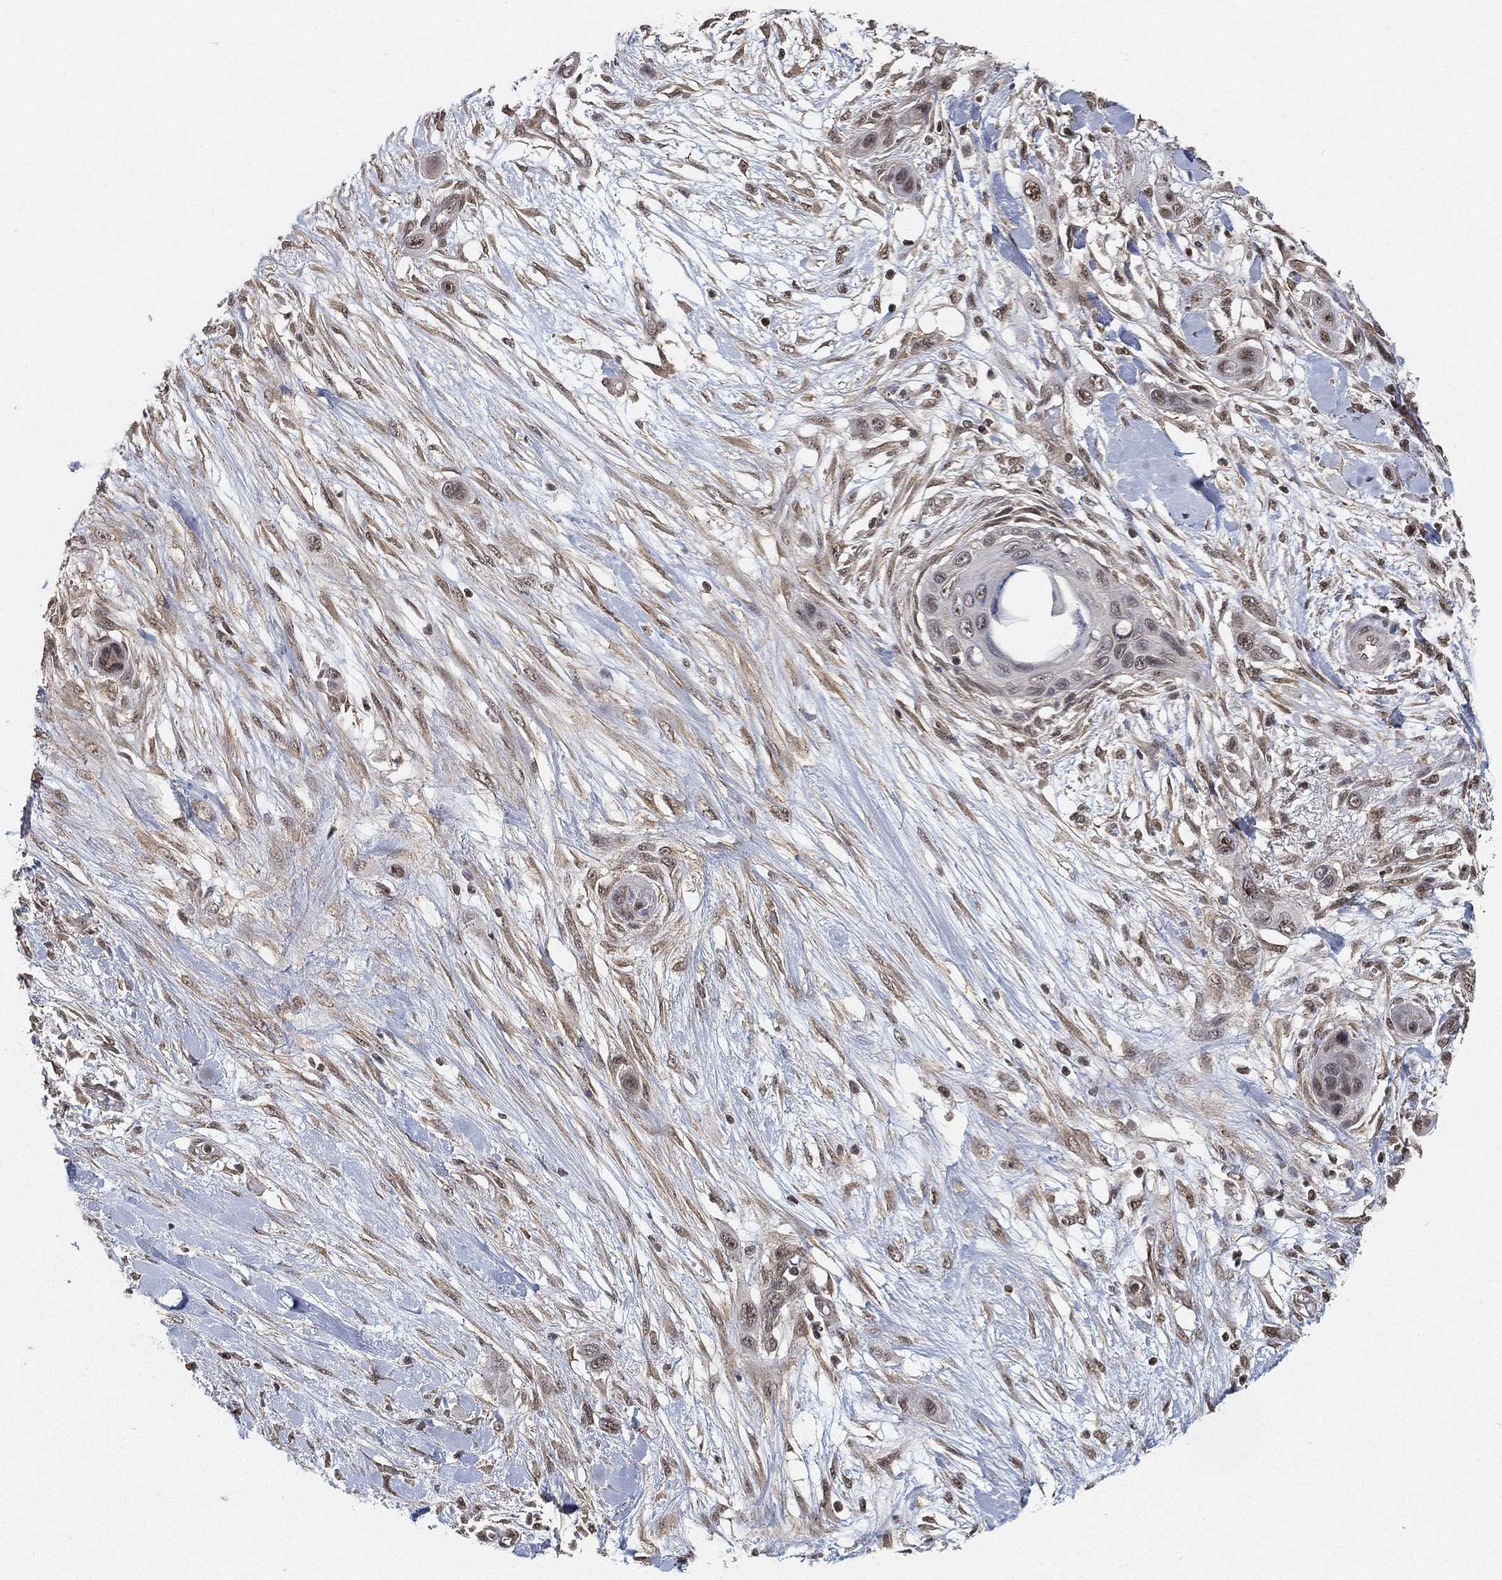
{"staining": {"intensity": "moderate", "quantity": "25%-75%", "location": "nuclear"}, "tissue": "skin cancer", "cell_type": "Tumor cells", "image_type": "cancer", "snomed": [{"axis": "morphology", "description": "Squamous cell carcinoma, NOS"}, {"axis": "topography", "description": "Skin"}], "caption": "Immunohistochemistry (IHC) of human skin cancer shows medium levels of moderate nuclear staining in about 25%-75% of tumor cells. (DAB (3,3'-diaminobenzidine) IHC with brightfield microscopy, high magnification).", "gene": "RSRC2", "patient": {"sex": "male", "age": 79}}